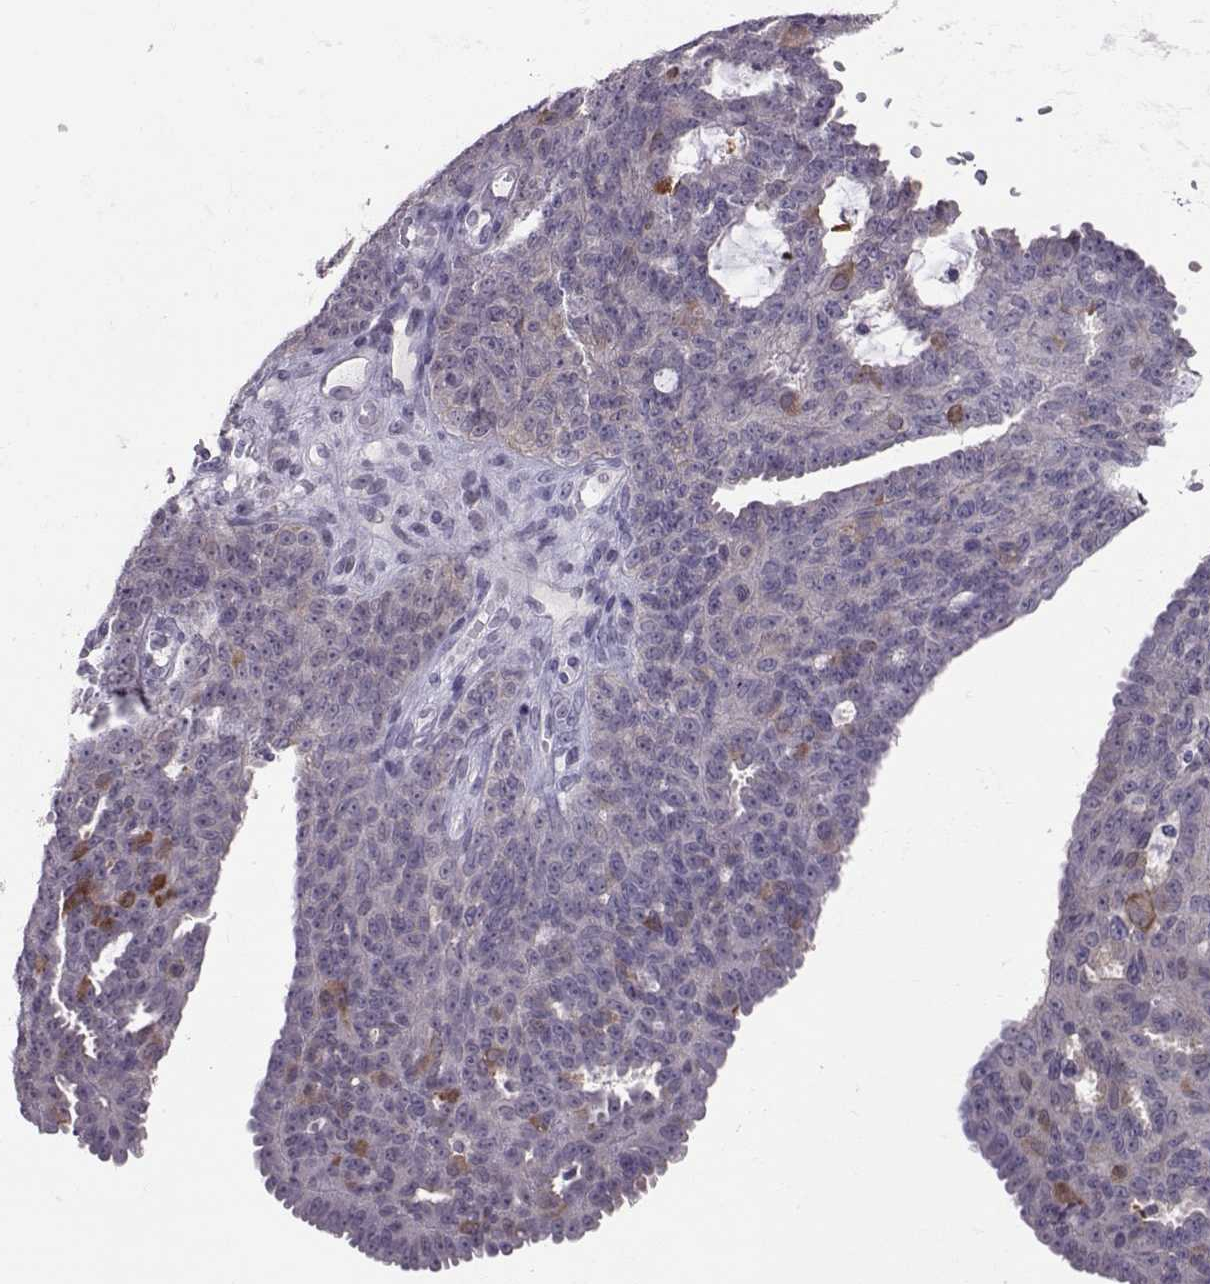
{"staining": {"intensity": "strong", "quantity": "<25%", "location": "cytoplasmic/membranous"}, "tissue": "ovarian cancer", "cell_type": "Tumor cells", "image_type": "cancer", "snomed": [{"axis": "morphology", "description": "Cystadenocarcinoma, serous, NOS"}, {"axis": "topography", "description": "Ovary"}], "caption": "Immunohistochemistry photomicrograph of human ovarian serous cystadenocarcinoma stained for a protein (brown), which shows medium levels of strong cytoplasmic/membranous positivity in approximately <25% of tumor cells.", "gene": "DNAAF1", "patient": {"sex": "female", "age": 71}}